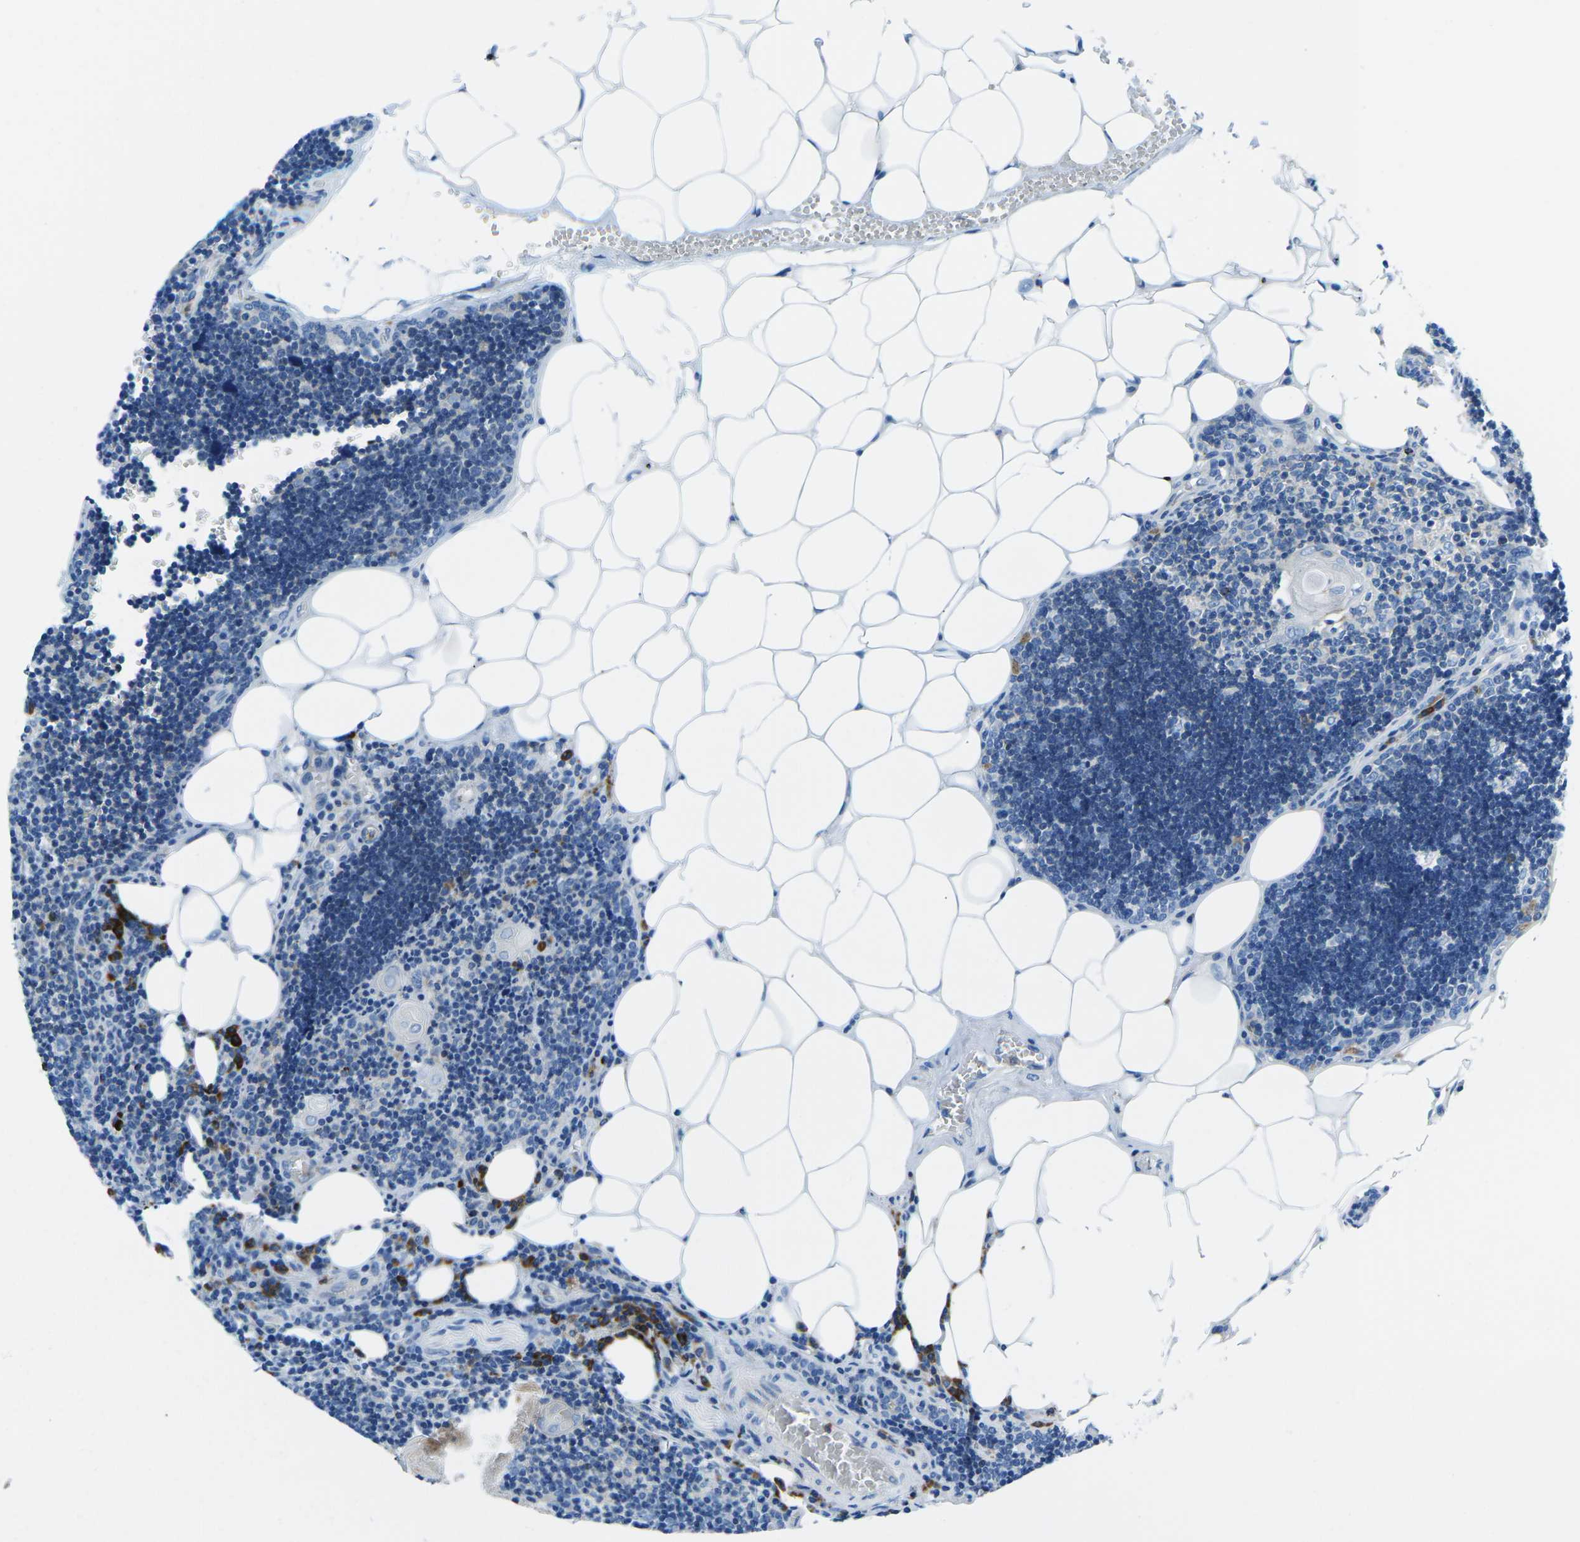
{"staining": {"intensity": "moderate", "quantity": "25%-75%", "location": "cytoplasmic/membranous"}, "tissue": "lymph node", "cell_type": "Germinal center cells", "image_type": "normal", "snomed": [{"axis": "morphology", "description": "Normal tissue, NOS"}, {"axis": "topography", "description": "Lymph node"}], "caption": "Immunohistochemical staining of unremarkable lymph node displays medium levels of moderate cytoplasmic/membranous staining in approximately 25%-75% of germinal center cells. The staining is performed using DAB (3,3'-diaminobenzidine) brown chromogen to label protein expression. The nuclei are counter-stained blue using hematoxylin.", "gene": "MC4R", "patient": {"sex": "male", "age": 33}}